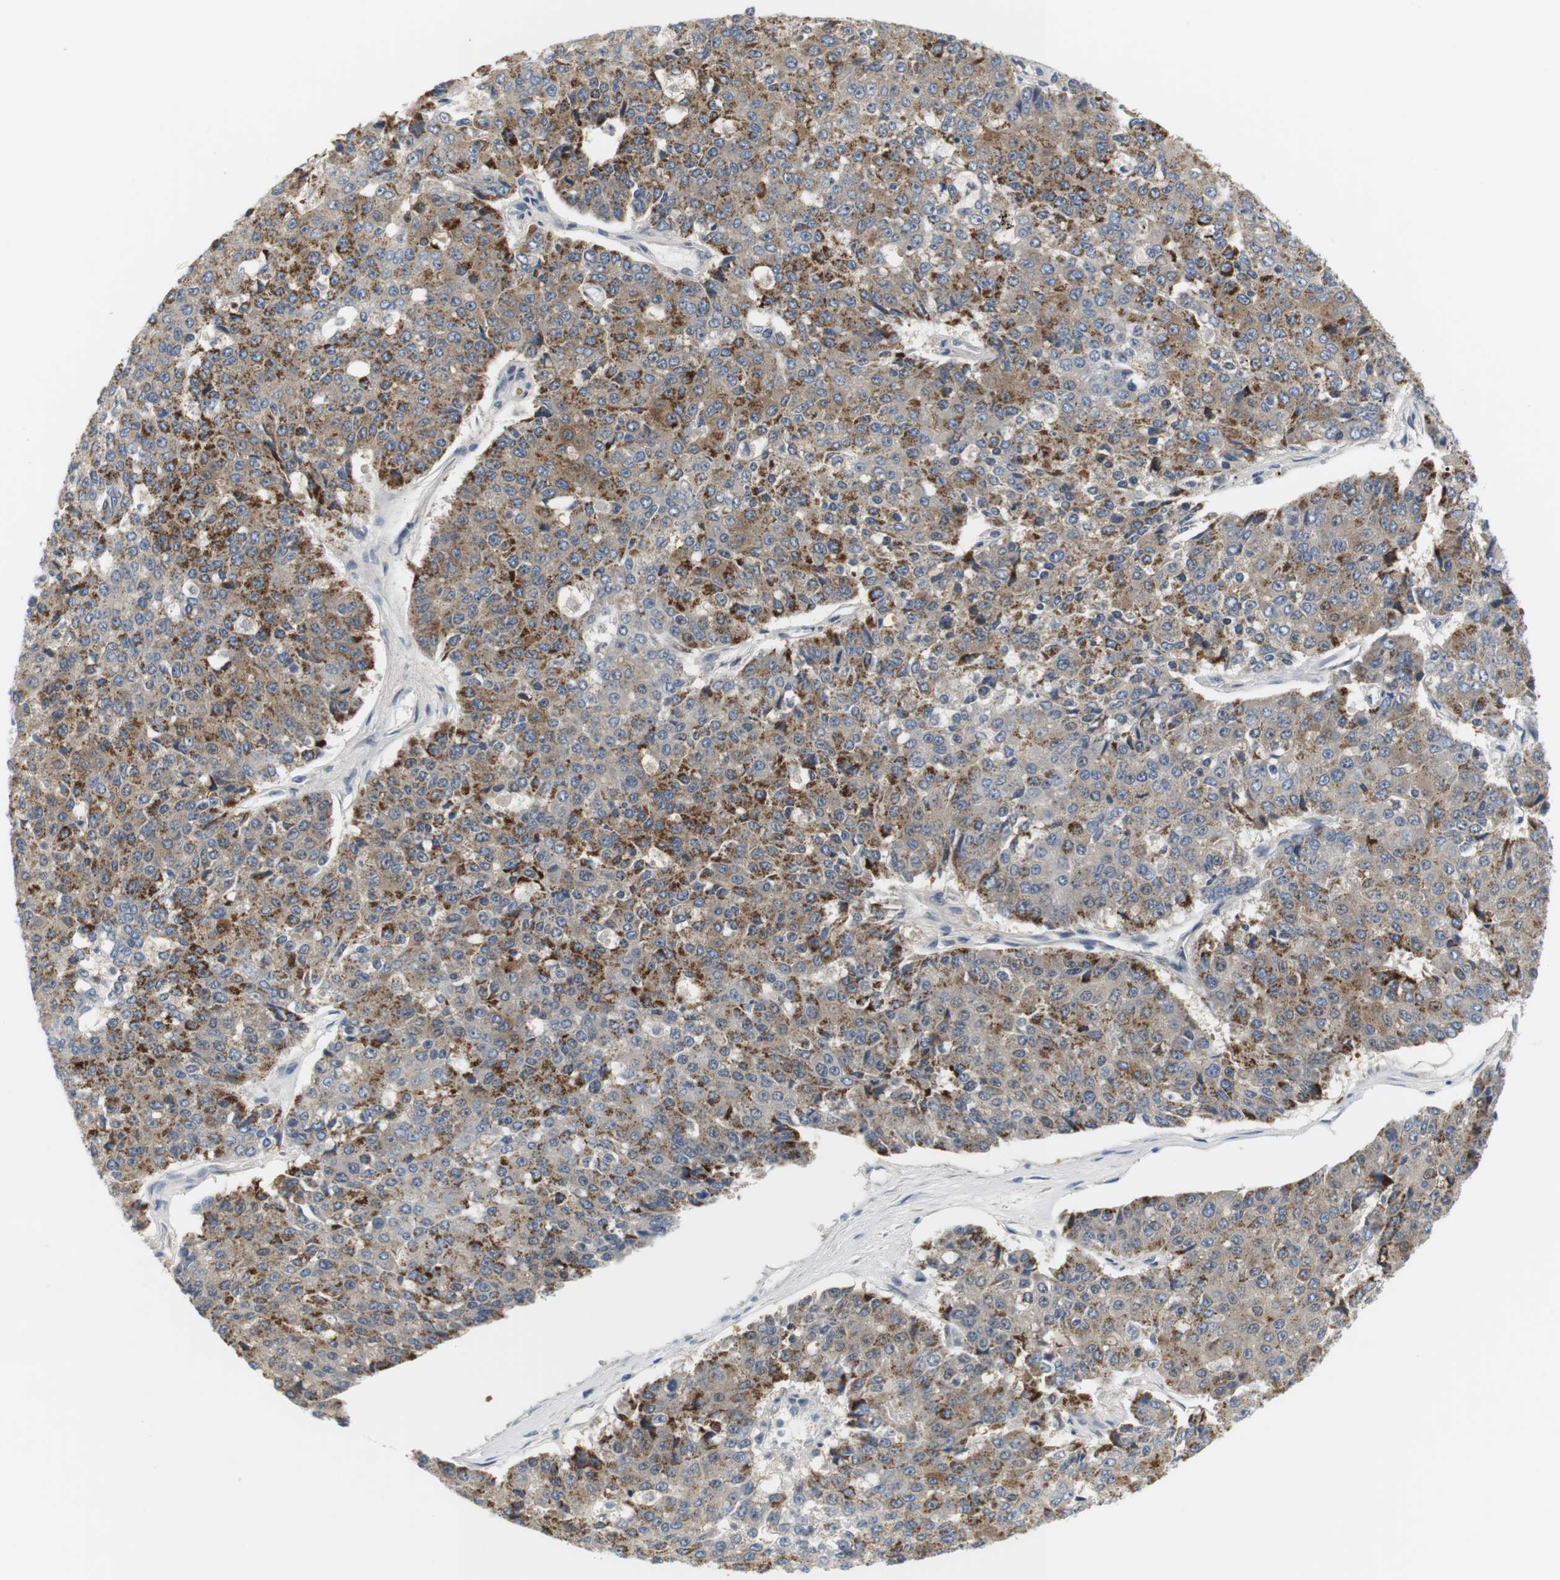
{"staining": {"intensity": "moderate", "quantity": "25%-75%", "location": "cytoplasmic/membranous"}, "tissue": "pancreatic cancer", "cell_type": "Tumor cells", "image_type": "cancer", "snomed": [{"axis": "morphology", "description": "Adenocarcinoma, NOS"}, {"axis": "topography", "description": "Pancreas"}], "caption": "Tumor cells demonstrate medium levels of moderate cytoplasmic/membranous expression in about 25%-75% of cells in human pancreatic cancer. (Brightfield microscopy of DAB IHC at high magnification).", "gene": "EVA1C", "patient": {"sex": "male", "age": 50}}